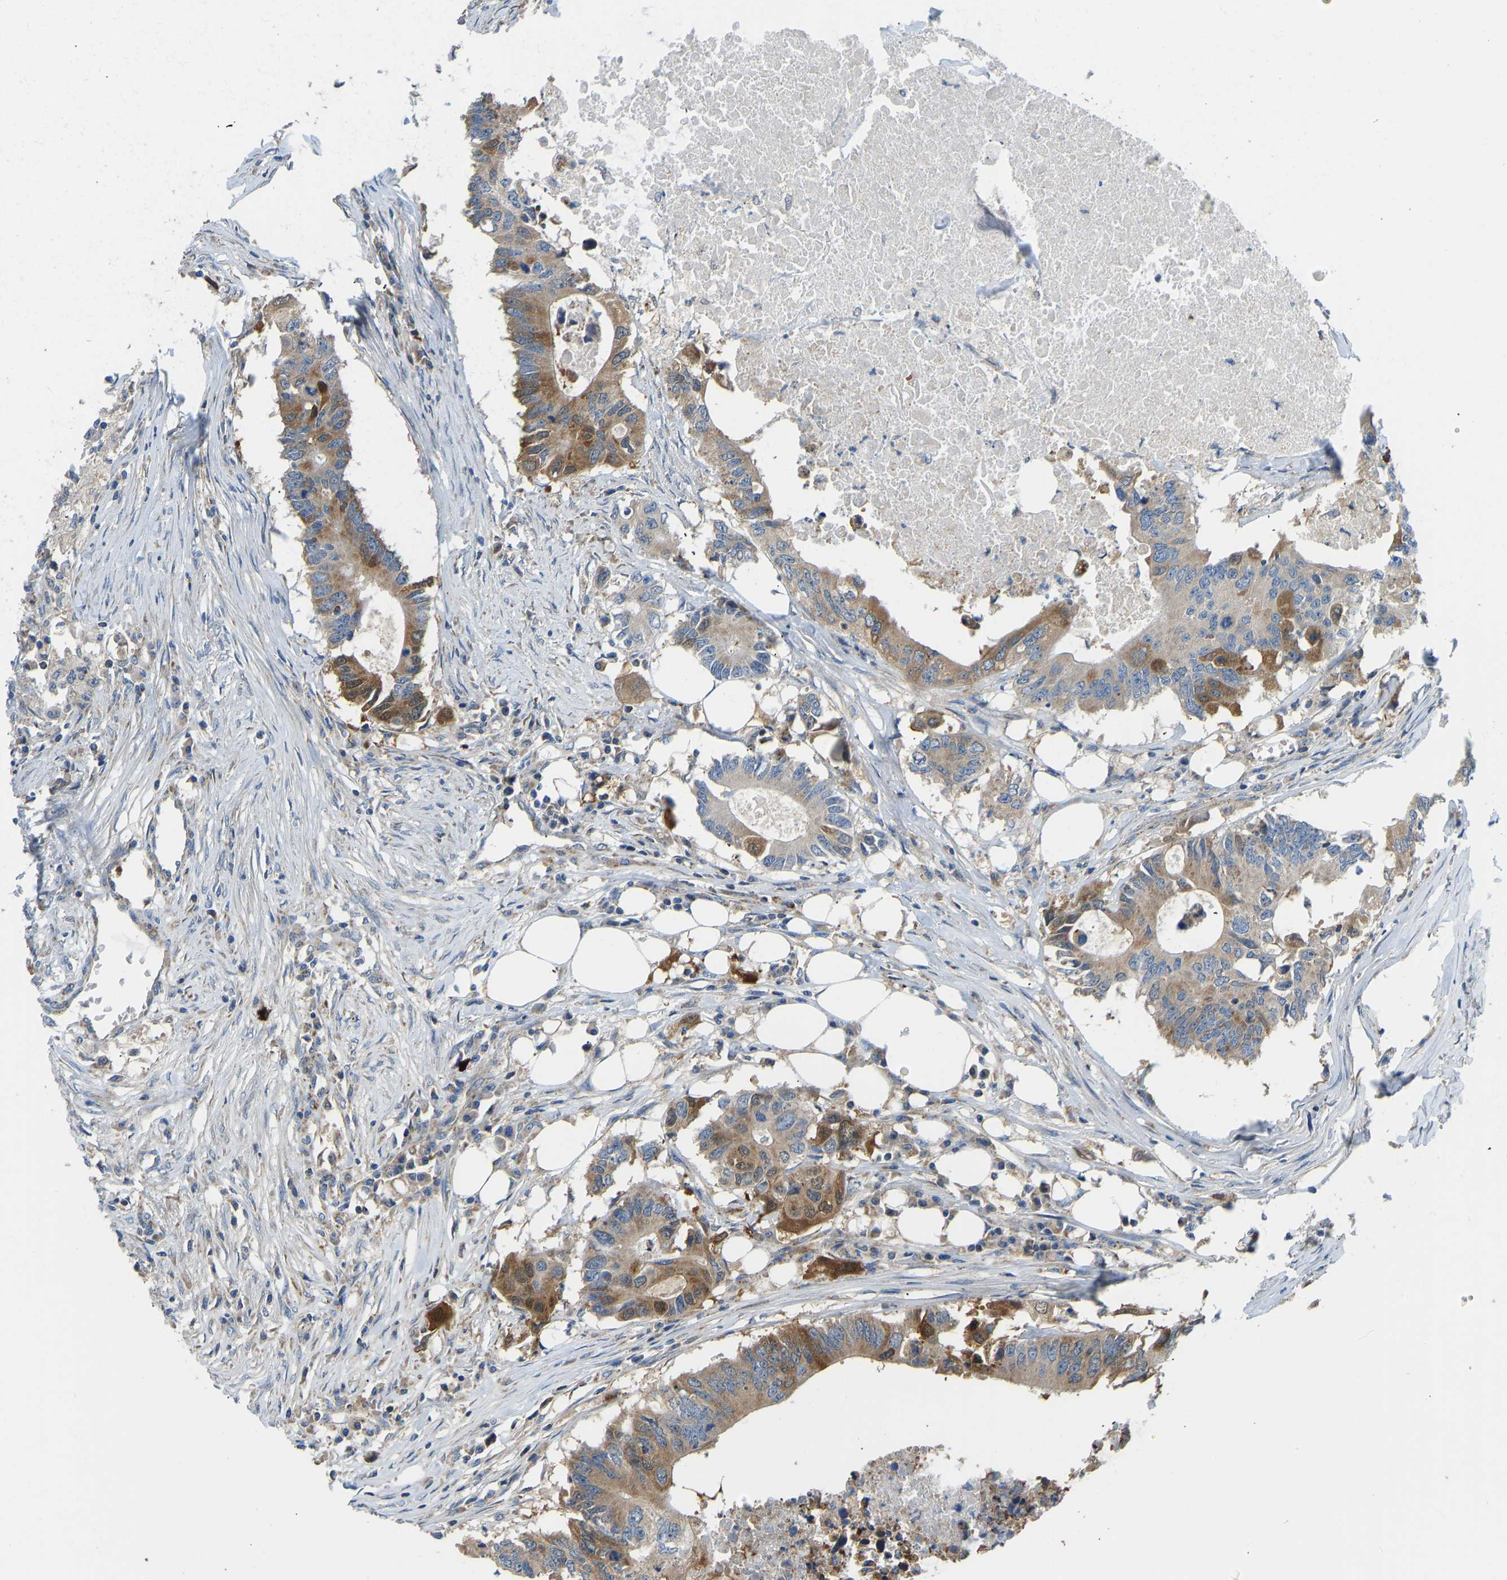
{"staining": {"intensity": "moderate", "quantity": ">75%", "location": "cytoplasmic/membranous"}, "tissue": "colorectal cancer", "cell_type": "Tumor cells", "image_type": "cancer", "snomed": [{"axis": "morphology", "description": "Adenocarcinoma, NOS"}, {"axis": "topography", "description": "Colon"}], "caption": "A medium amount of moderate cytoplasmic/membranous expression is seen in approximately >75% of tumor cells in colorectal cancer (adenocarcinoma) tissue. The protein of interest is shown in brown color, while the nuclei are stained blue.", "gene": "RBP1", "patient": {"sex": "male", "age": 71}}